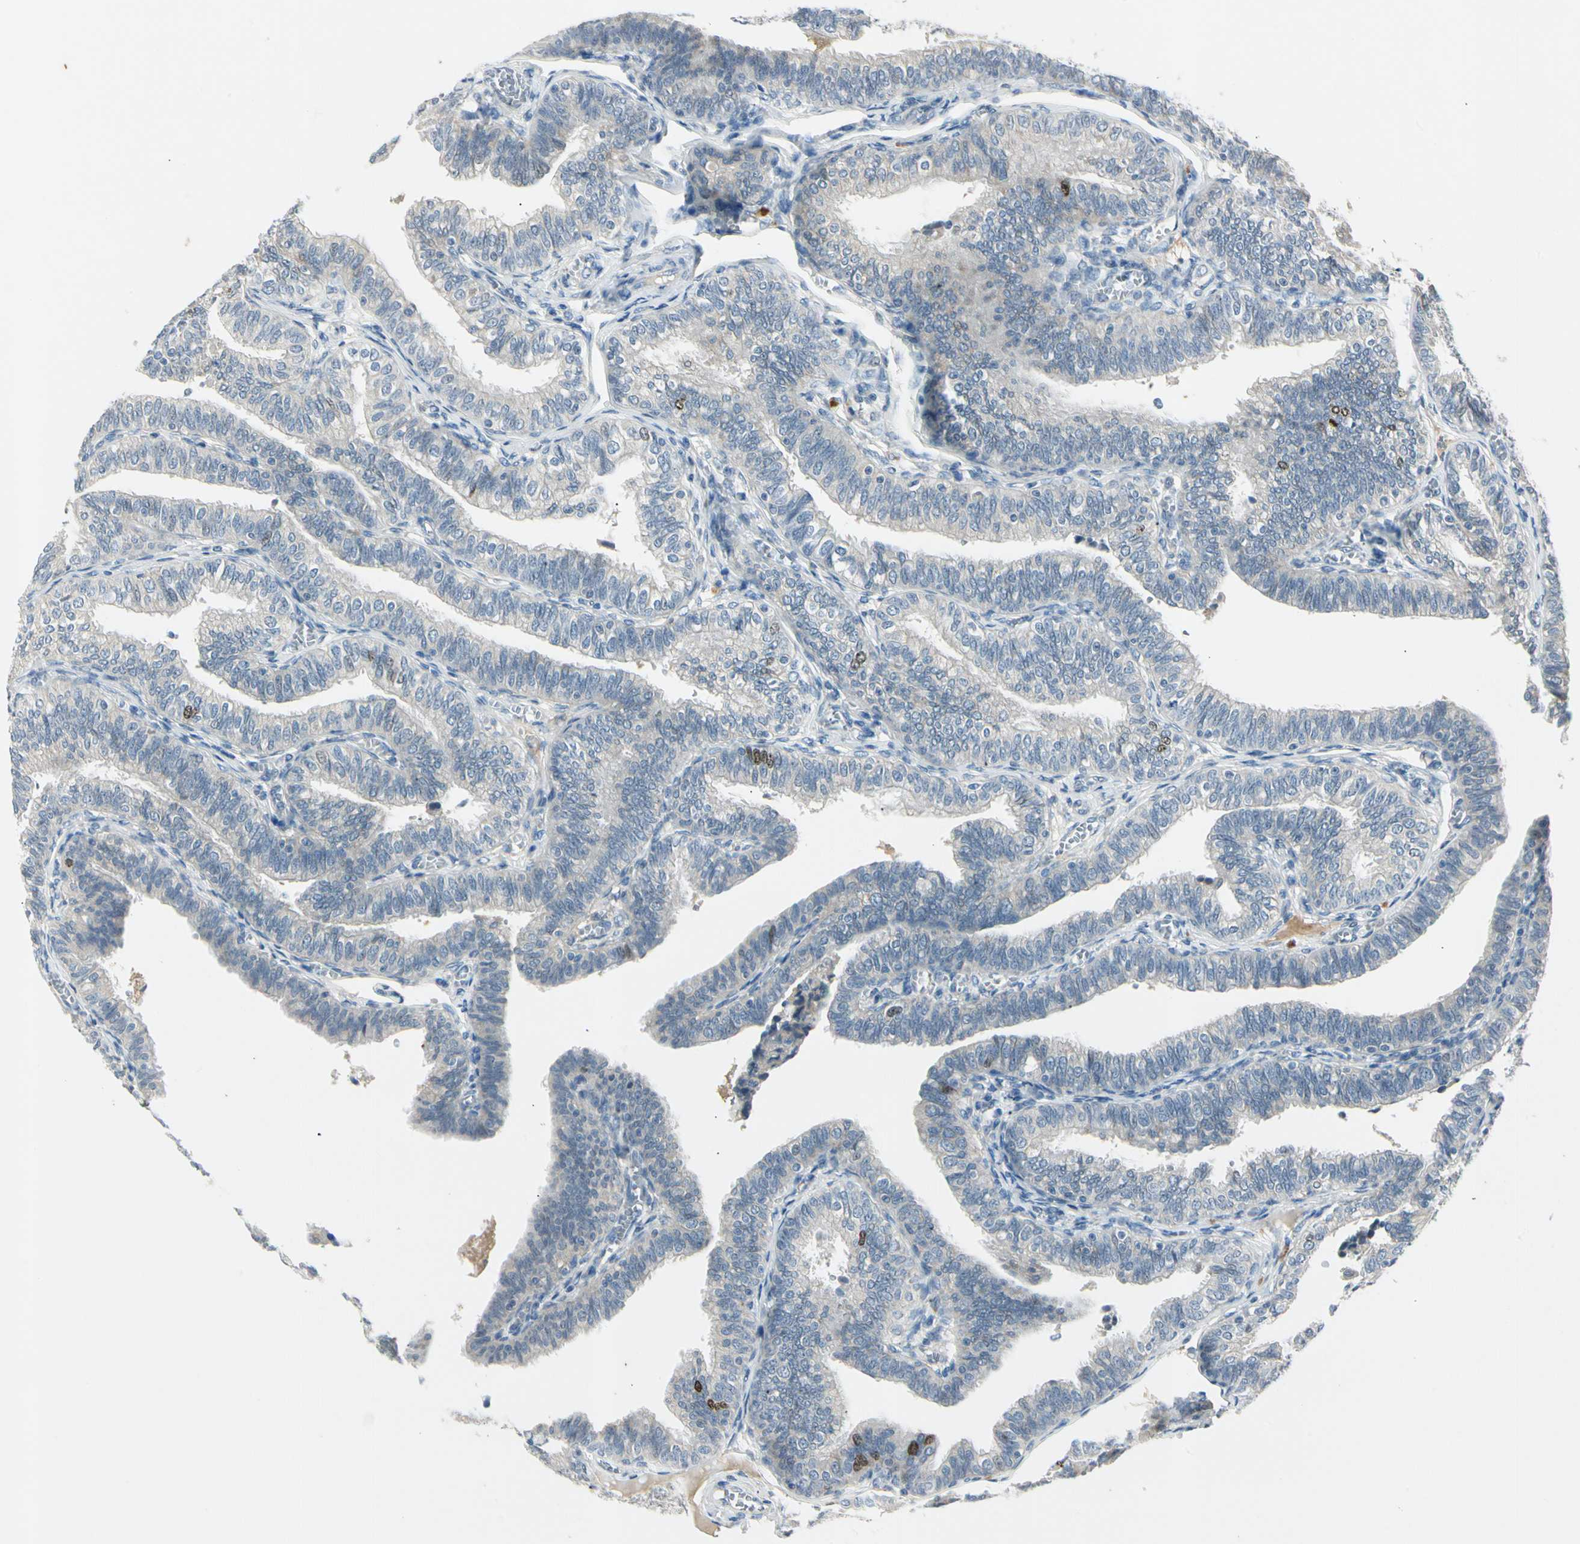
{"staining": {"intensity": "moderate", "quantity": "<25%", "location": "nuclear"}, "tissue": "fallopian tube", "cell_type": "Glandular cells", "image_type": "normal", "snomed": [{"axis": "morphology", "description": "Normal tissue, NOS"}, {"axis": "topography", "description": "Fallopian tube"}], "caption": "Immunohistochemical staining of unremarkable human fallopian tube reveals low levels of moderate nuclear staining in about <25% of glandular cells.", "gene": "PITX1", "patient": {"sex": "female", "age": 46}}